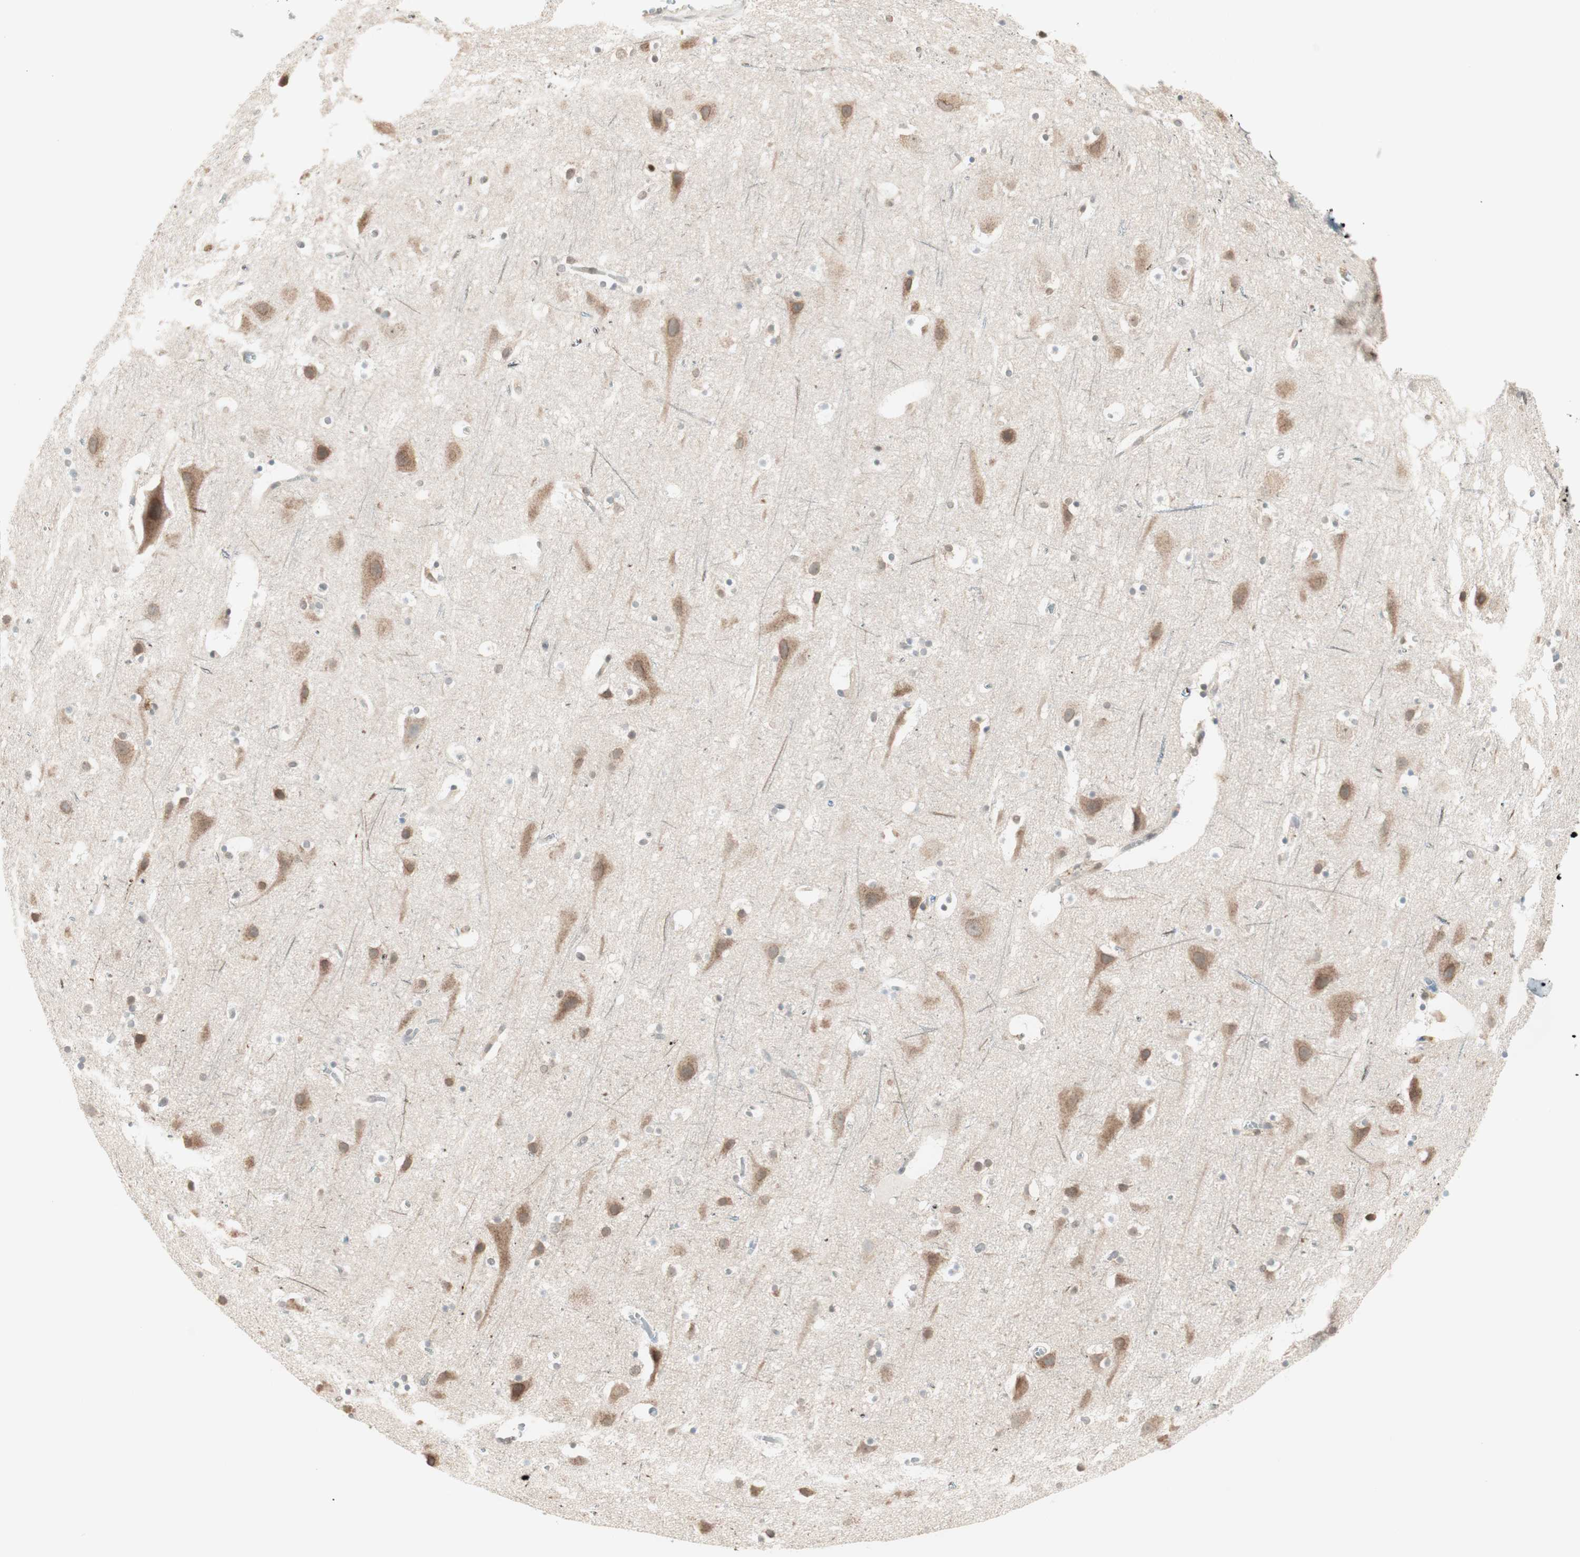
{"staining": {"intensity": "negative", "quantity": "none", "location": "none"}, "tissue": "cerebral cortex", "cell_type": "Endothelial cells", "image_type": "normal", "snomed": [{"axis": "morphology", "description": "Normal tissue, NOS"}, {"axis": "topography", "description": "Cerebral cortex"}], "caption": "There is no significant positivity in endothelial cells of cerebral cortex. (DAB immunohistochemistry (IHC), high magnification).", "gene": "UBE2I", "patient": {"sex": "male", "age": 45}}